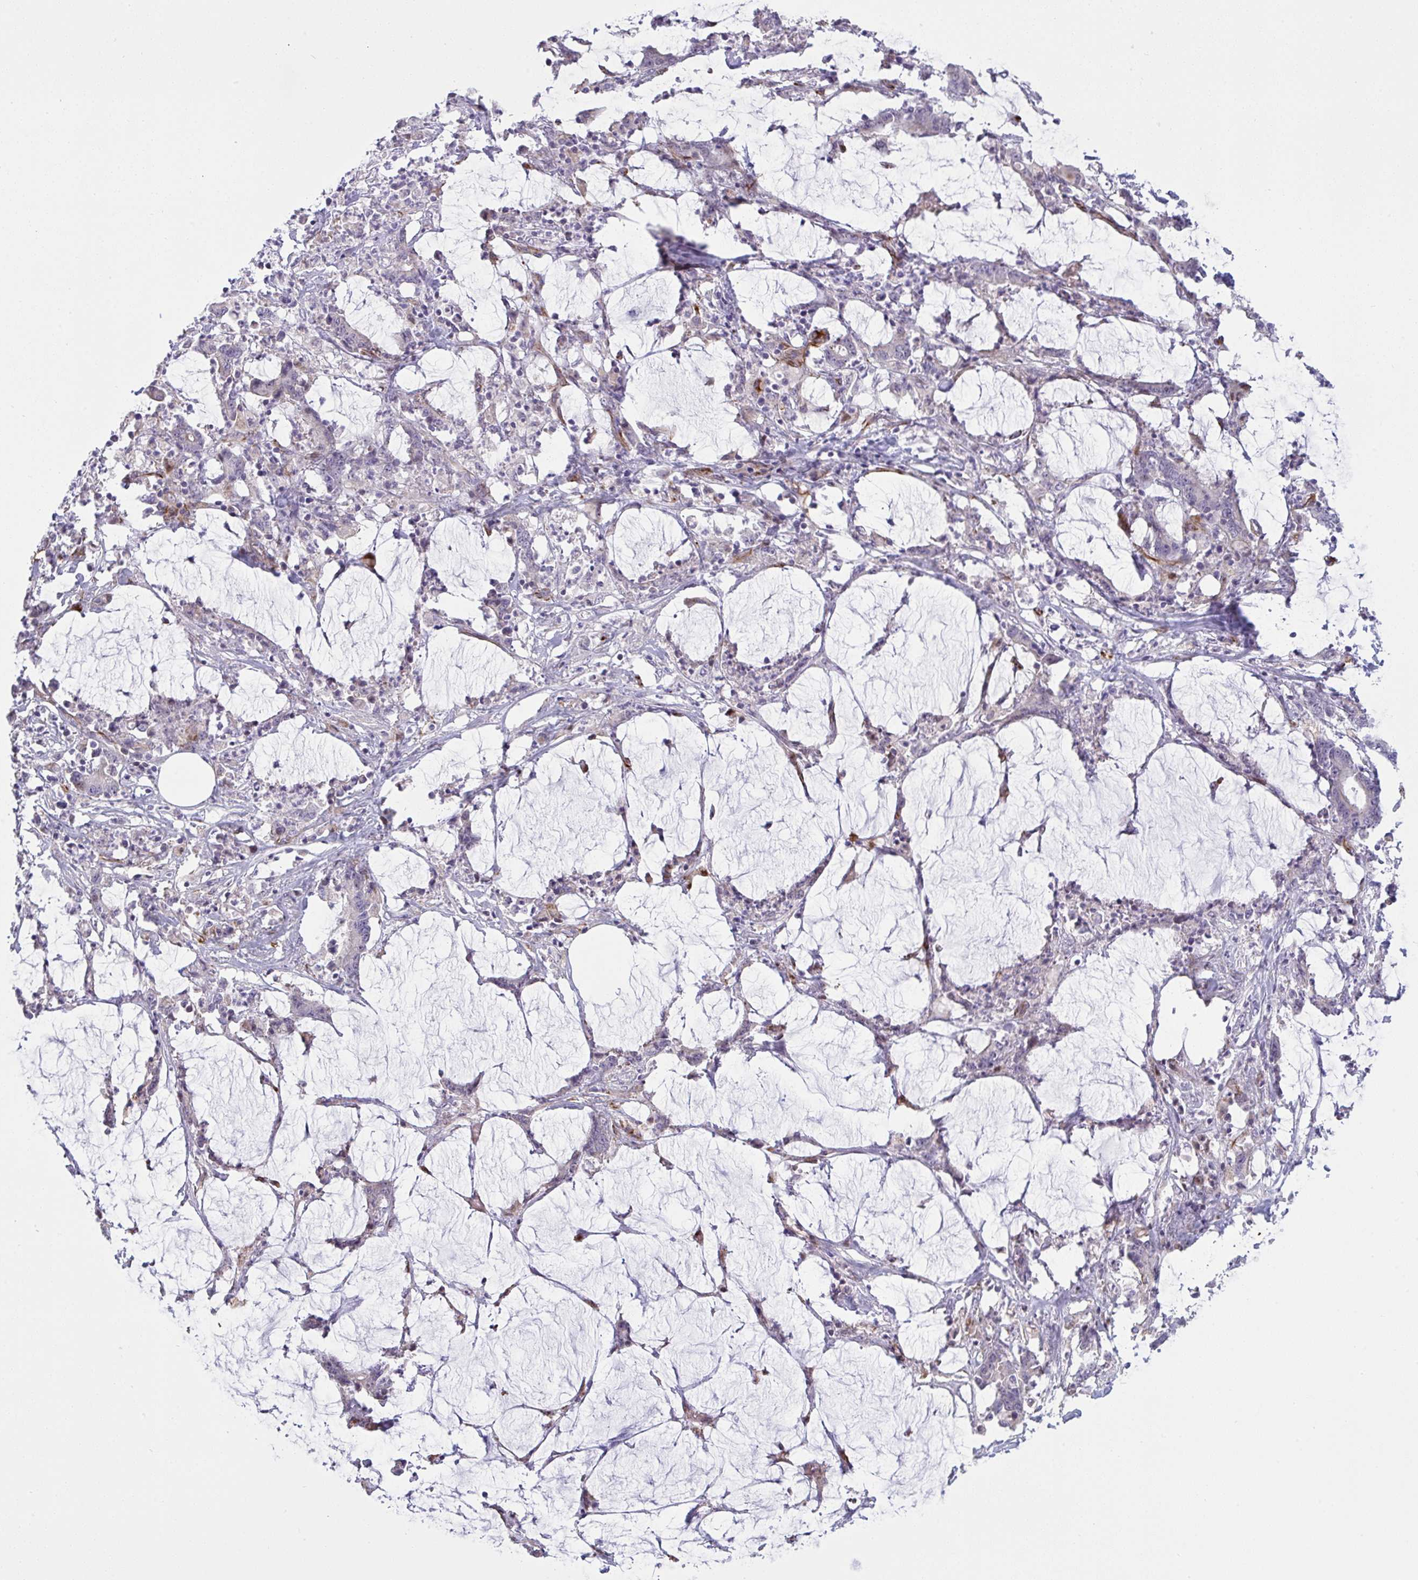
{"staining": {"intensity": "negative", "quantity": "none", "location": "none"}, "tissue": "stomach cancer", "cell_type": "Tumor cells", "image_type": "cancer", "snomed": [{"axis": "morphology", "description": "Adenocarcinoma, NOS"}, {"axis": "topography", "description": "Stomach, upper"}], "caption": "The immunohistochemistry (IHC) photomicrograph has no significant expression in tumor cells of stomach cancer tissue.", "gene": "SLC35B1", "patient": {"sex": "male", "age": 68}}